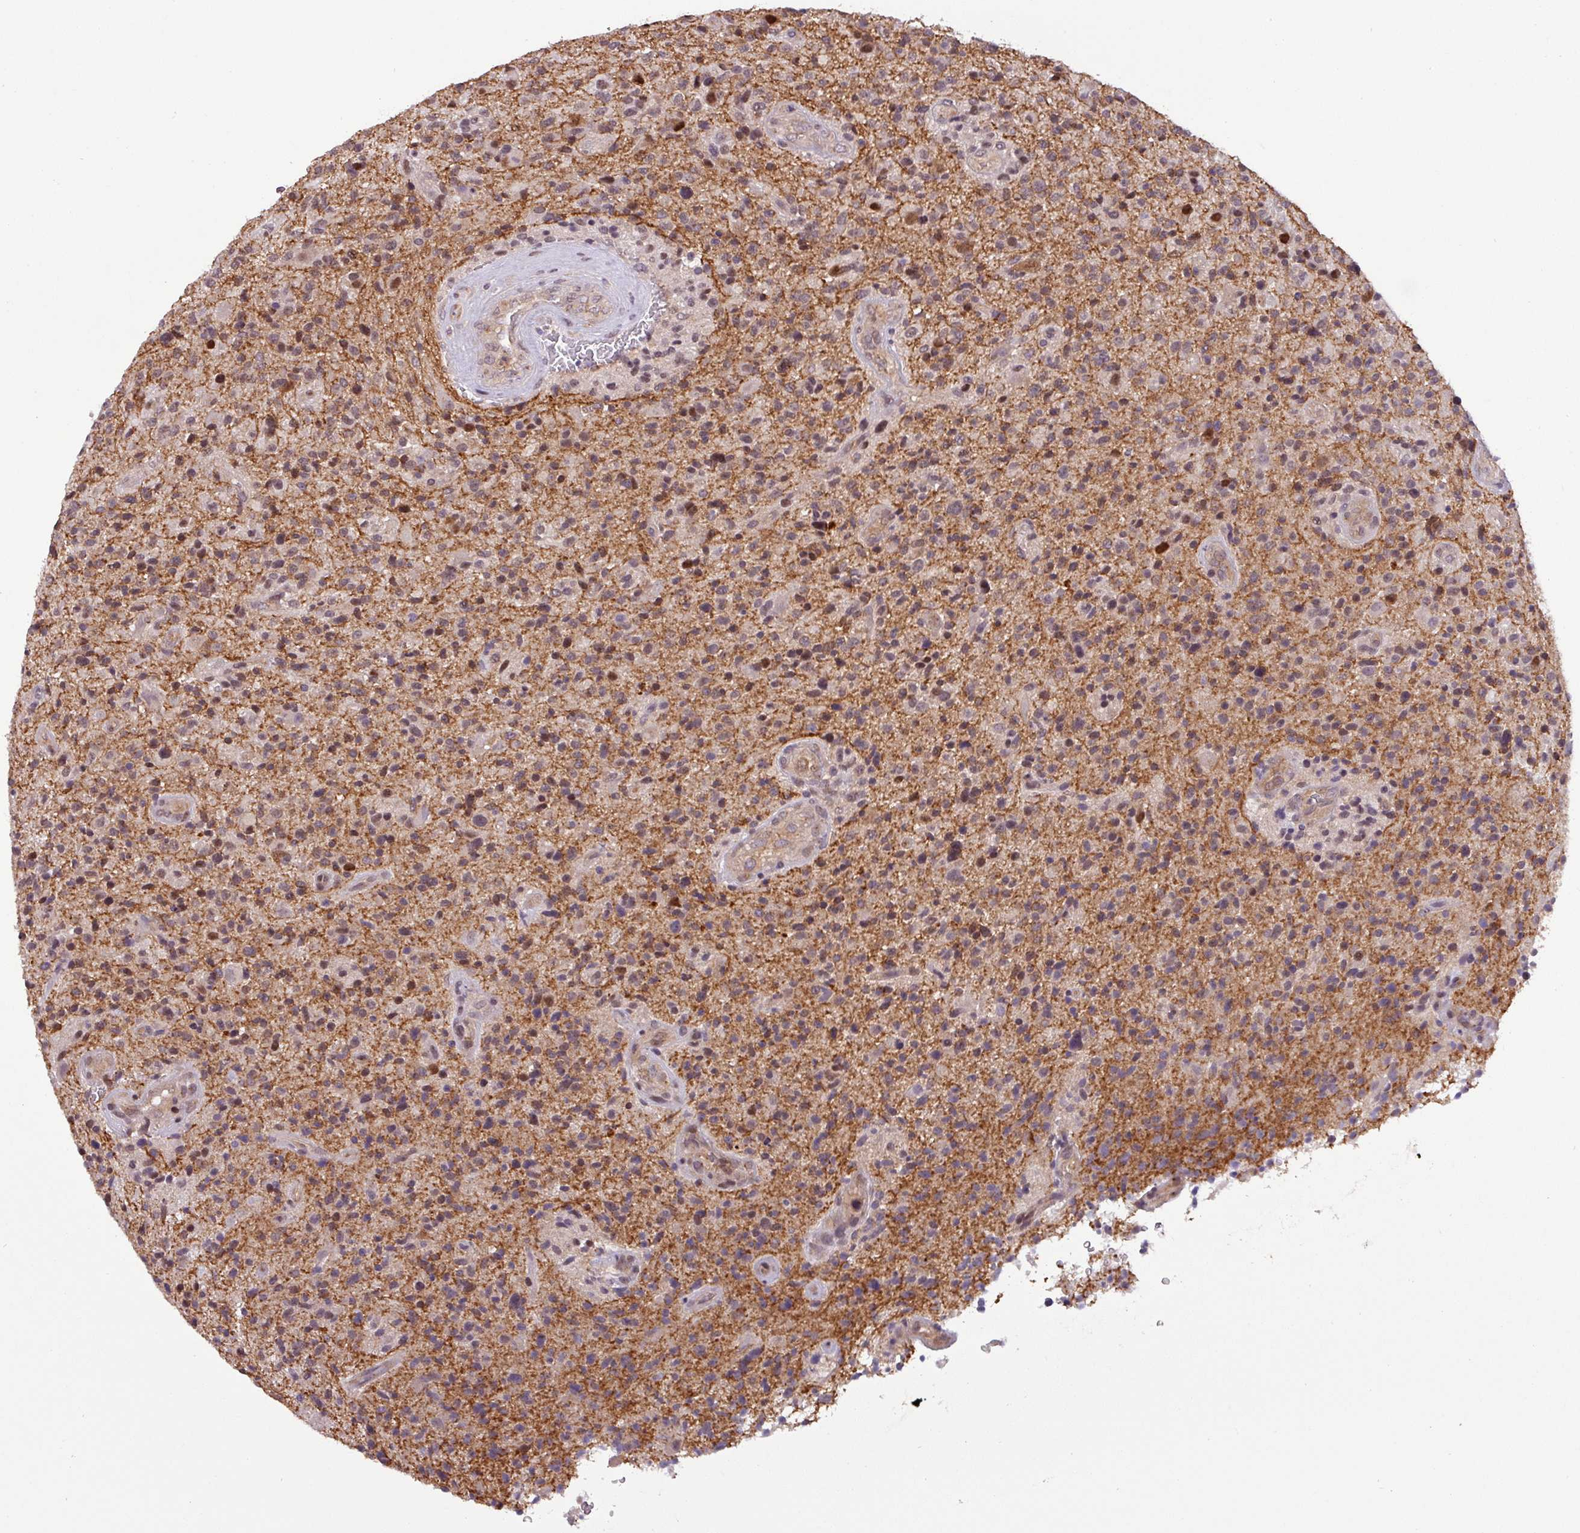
{"staining": {"intensity": "weak", "quantity": "<25%", "location": "nuclear"}, "tissue": "glioma", "cell_type": "Tumor cells", "image_type": "cancer", "snomed": [{"axis": "morphology", "description": "Glioma, malignant, High grade"}, {"axis": "topography", "description": "Brain"}], "caption": "Tumor cells are negative for protein expression in human glioma.", "gene": "NPFFR1", "patient": {"sex": "male", "age": 47}}